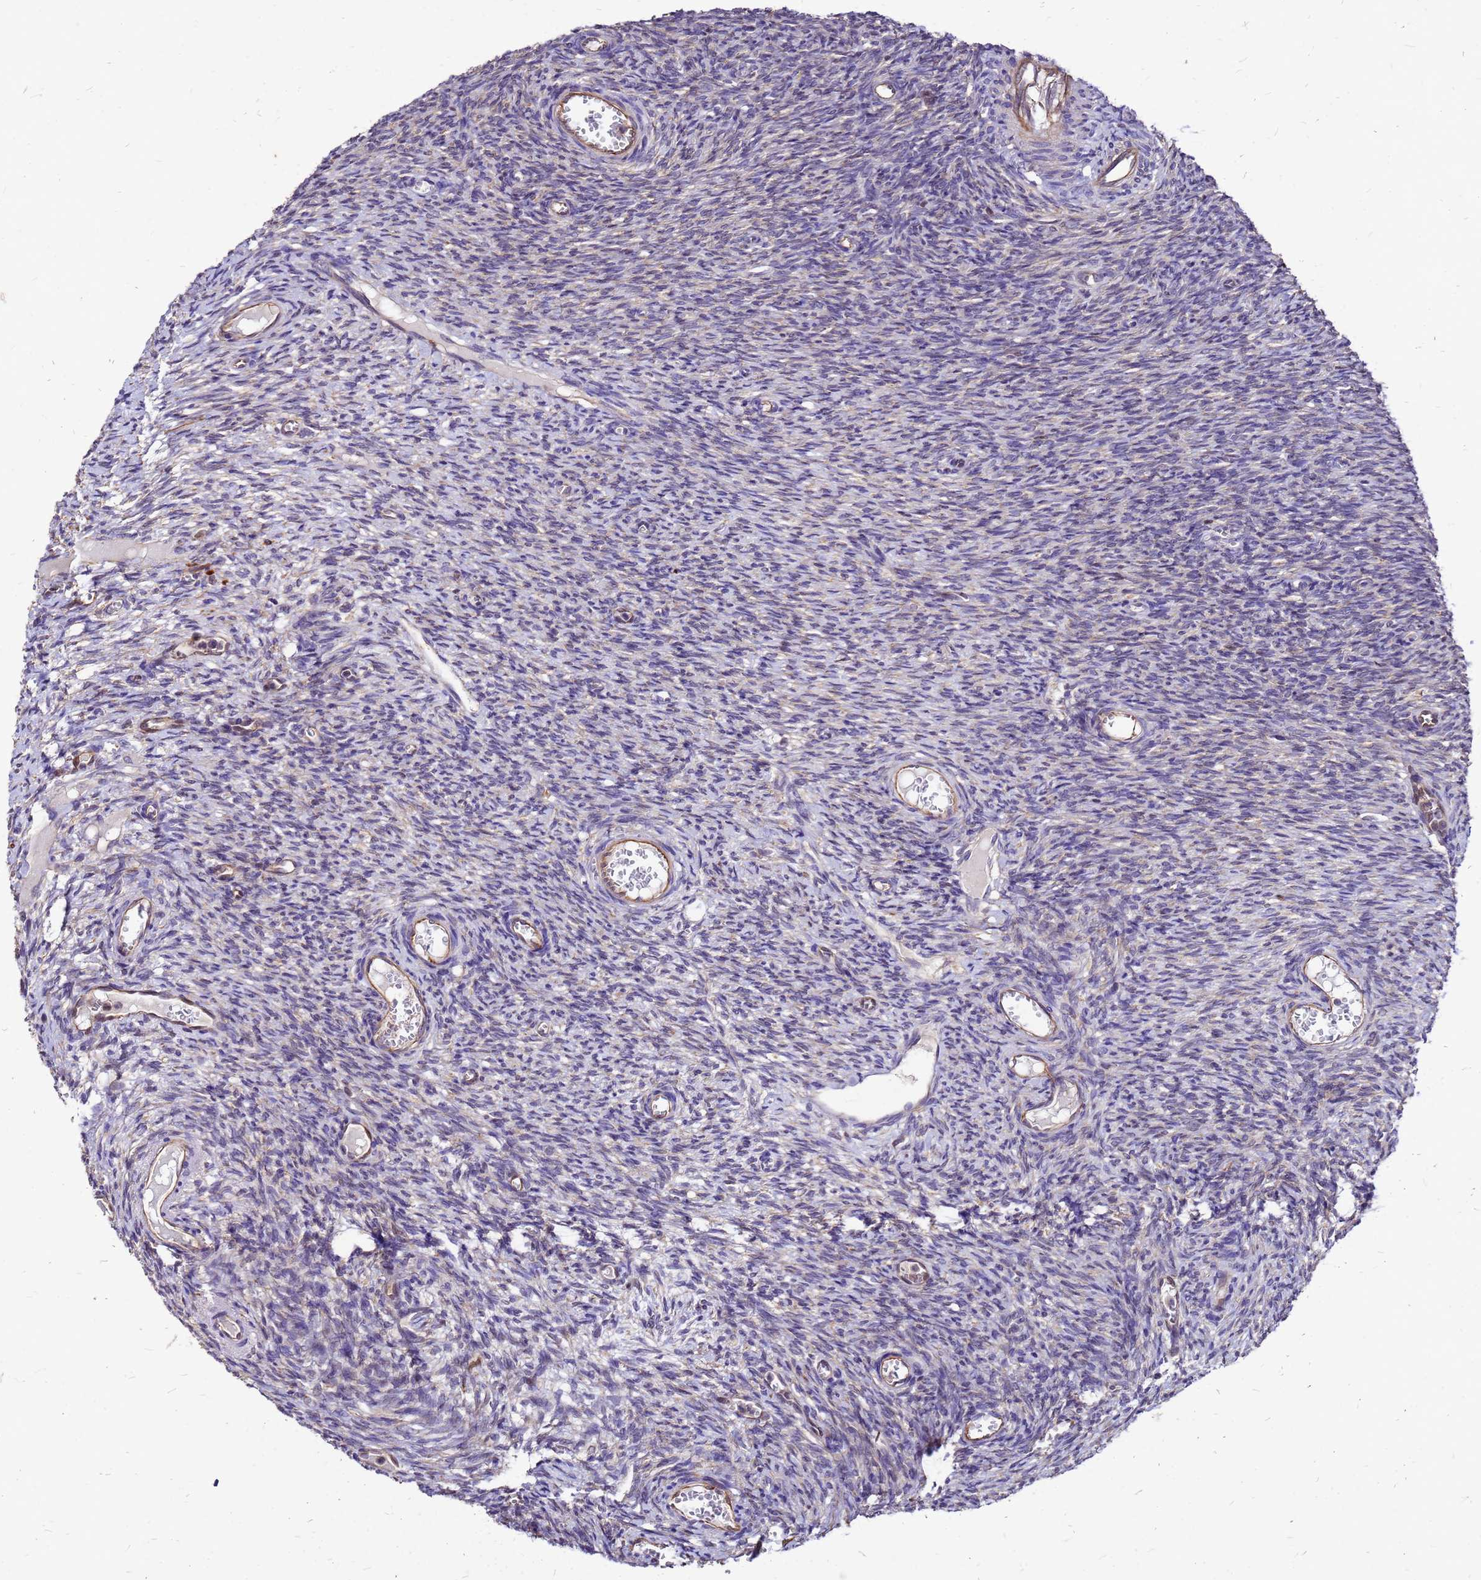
{"staining": {"intensity": "weak", "quantity": "<25%", "location": "cytoplasmic/membranous"}, "tissue": "ovary", "cell_type": "Ovarian stroma cells", "image_type": "normal", "snomed": [{"axis": "morphology", "description": "Normal tissue, NOS"}, {"axis": "topography", "description": "Ovary"}], "caption": "Histopathology image shows no significant protein staining in ovarian stroma cells of benign ovary.", "gene": "DUSP23", "patient": {"sex": "female", "age": 44}}